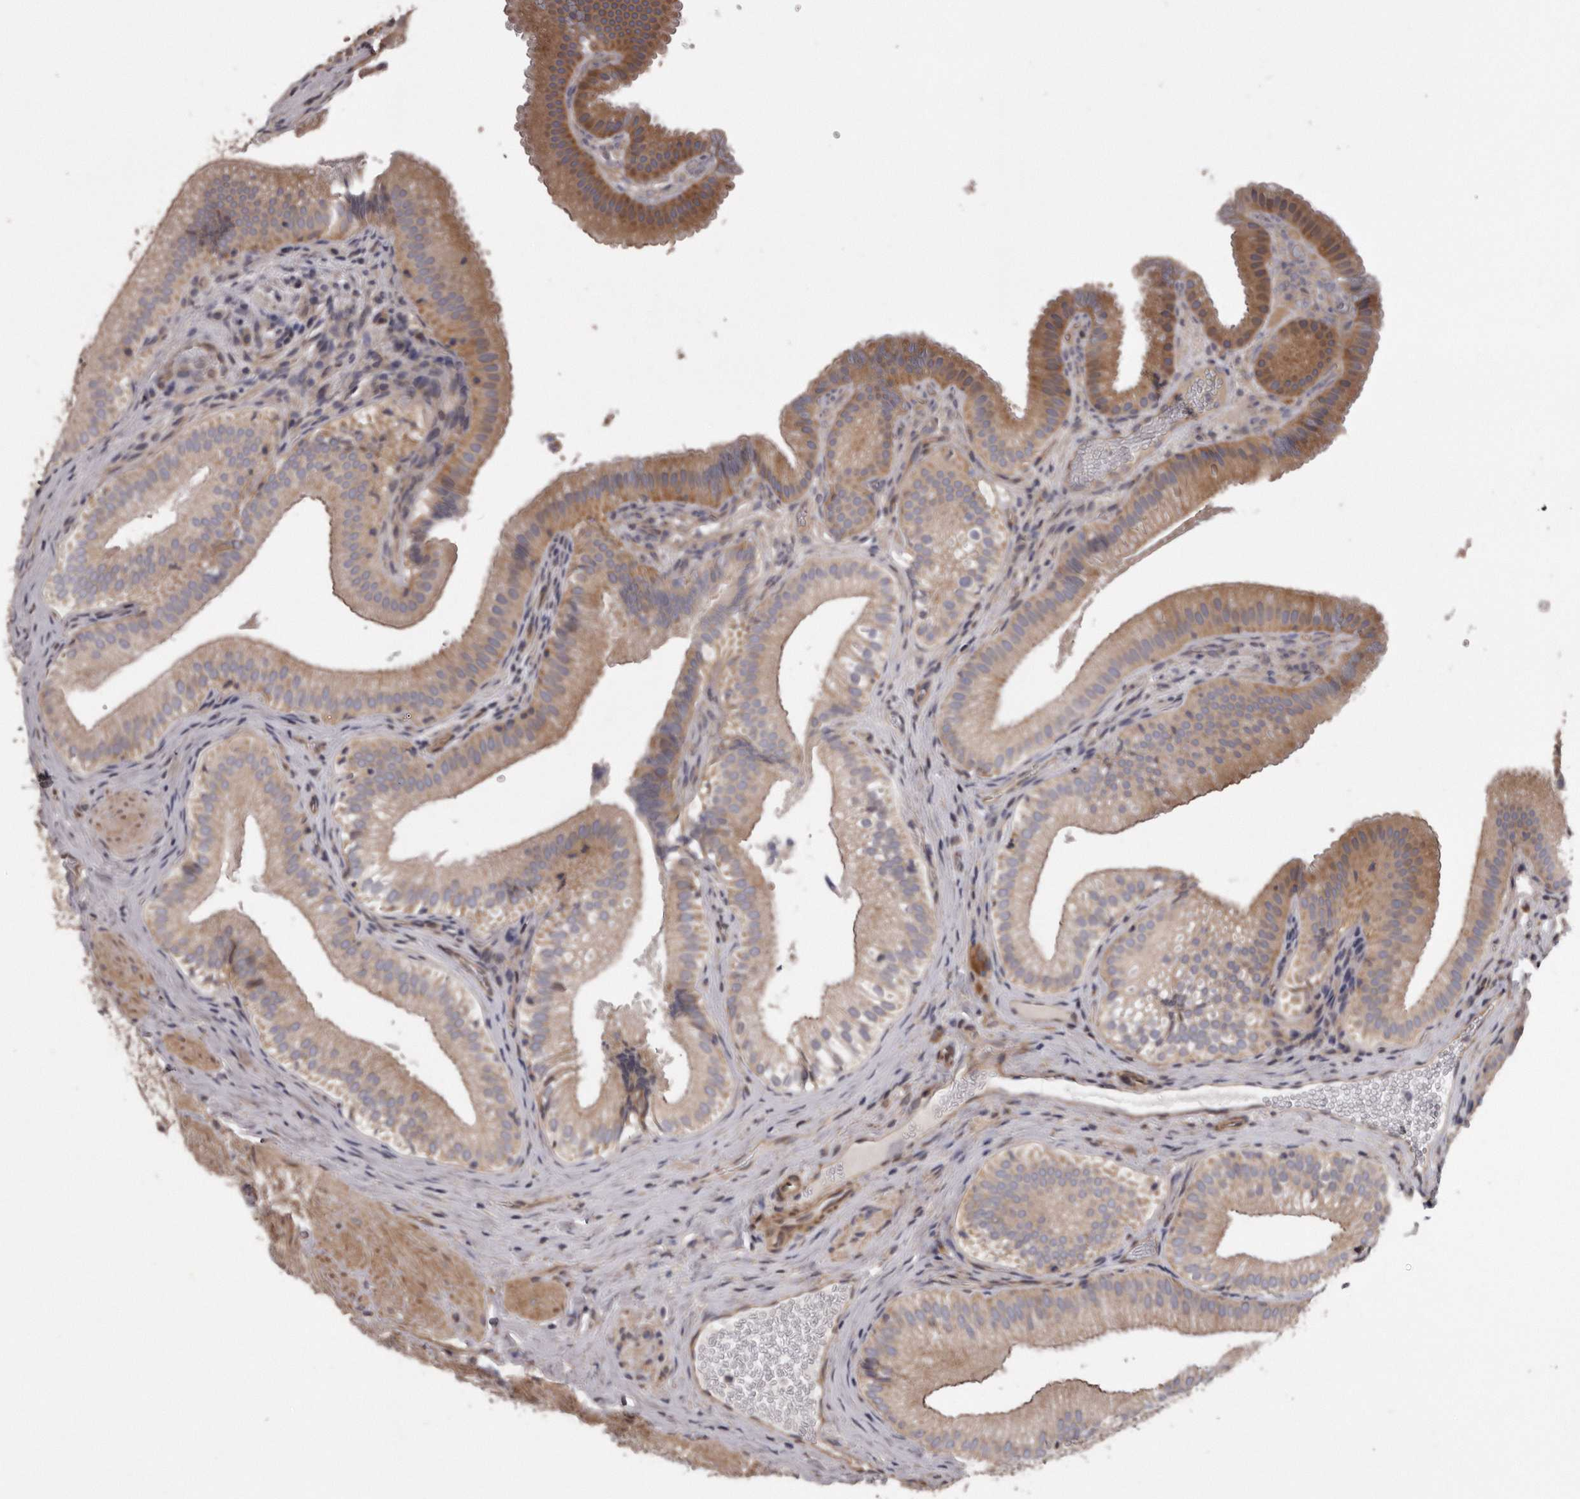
{"staining": {"intensity": "moderate", "quantity": ">75%", "location": "cytoplasmic/membranous"}, "tissue": "gallbladder", "cell_type": "Glandular cells", "image_type": "normal", "snomed": [{"axis": "morphology", "description": "Normal tissue, NOS"}, {"axis": "topography", "description": "Gallbladder"}], "caption": "Benign gallbladder exhibits moderate cytoplasmic/membranous positivity in about >75% of glandular cells, visualized by immunohistochemistry.", "gene": "ARMCX1", "patient": {"sex": "female", "age": 30}}